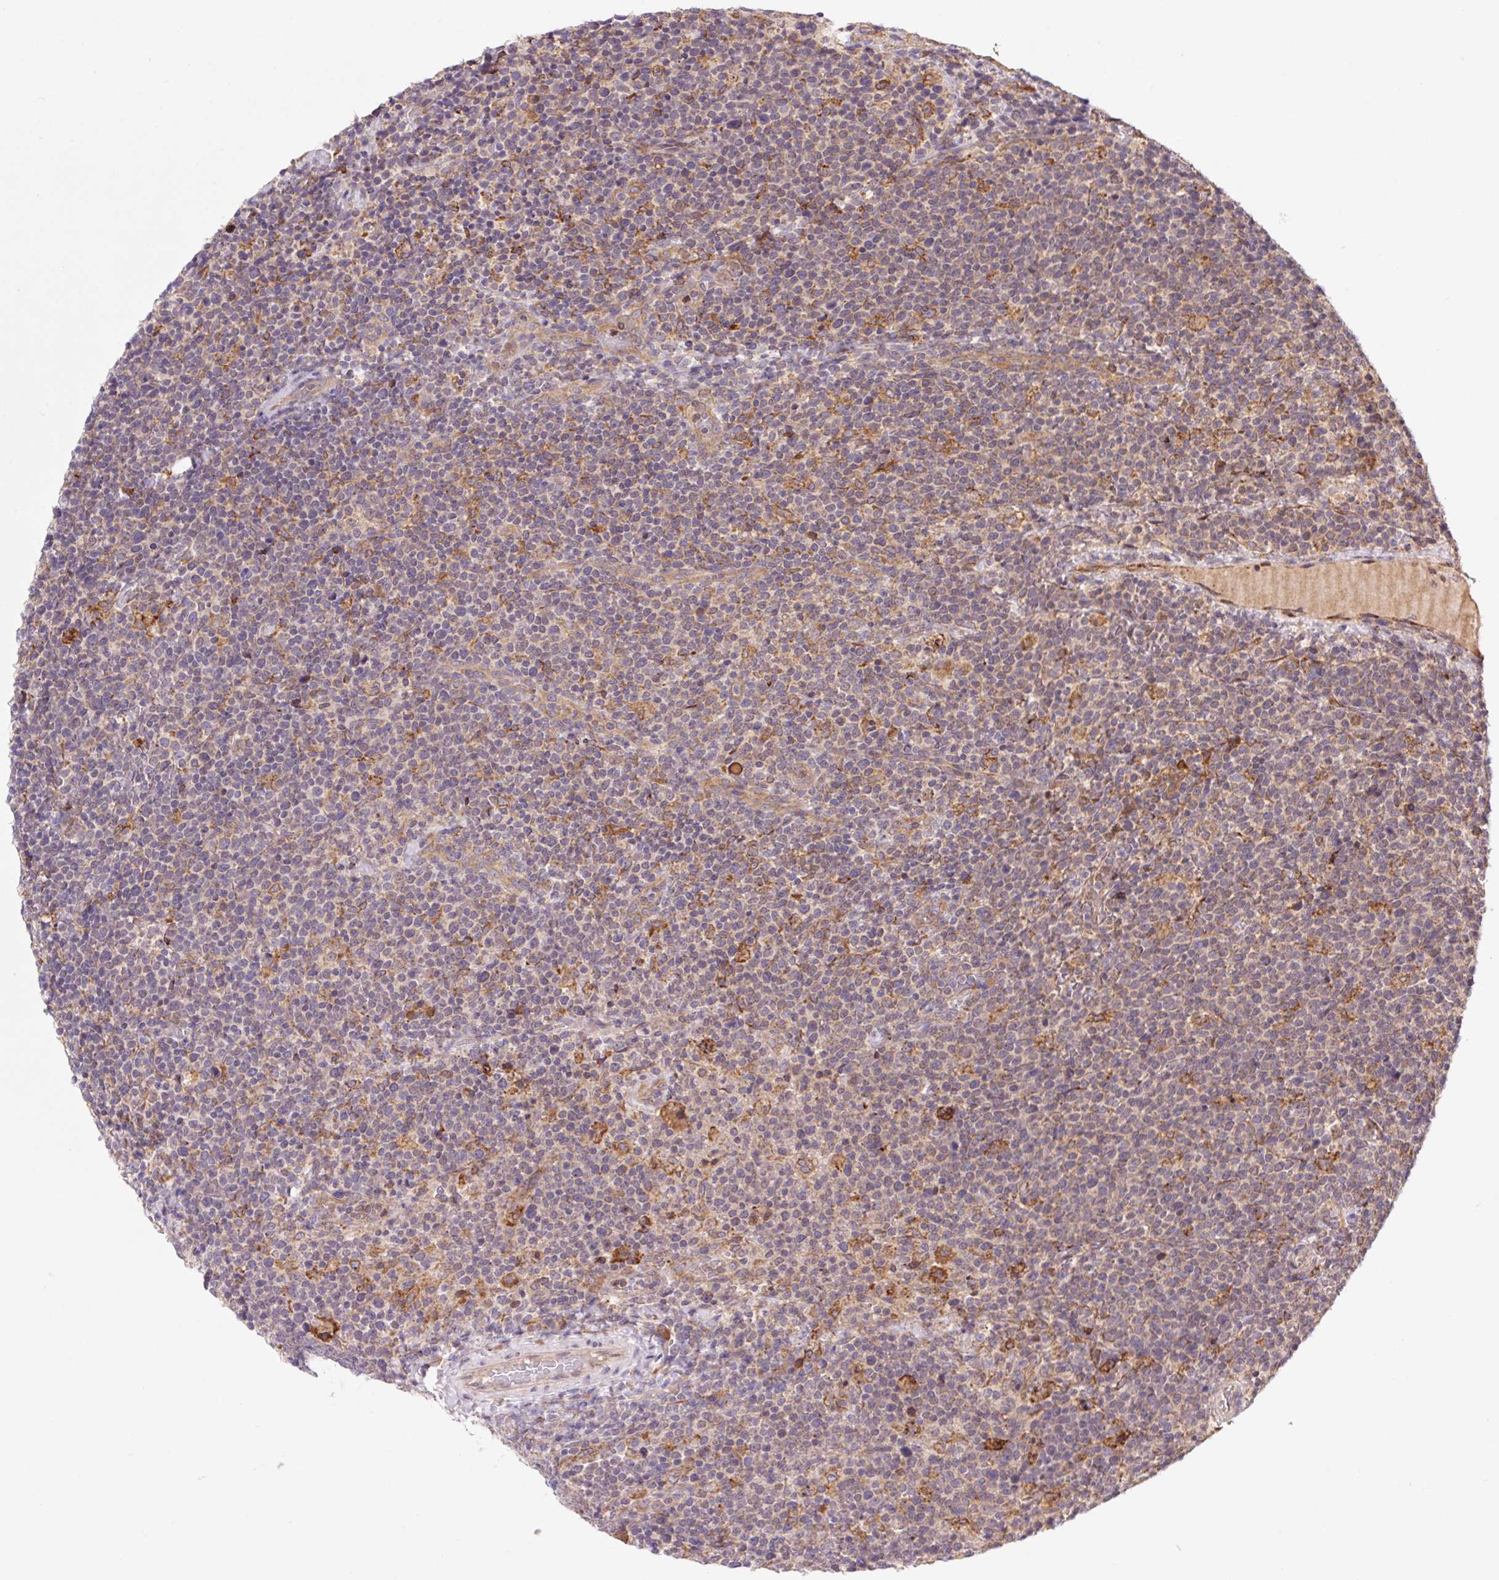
{"staining": {"intensity": "moderate", "quantity": "<25%", "location": "cytoplasmic/membranous"}, "tissue": "lymphoma", "cell_type": "Tumor cells", "image_type": "cancer", "snomed": [{"axis": "morphology", "description": "Malignant lymphoma, non-Hodgkin's type, High grade"}, {"axis": "topography", "description": "Lymph node"}], "caption": "DAB (3,3'-diaminobenzidine) immunohistochemical staining of high-grade malignant lymphoma, non-Hodgkin's type demonstrates moderate cytoplasmic/membranous protein expression in approximately <25% of tumor cells.", "gene": "KLHL20", "patient": {"sex": "male", "age": 61}}